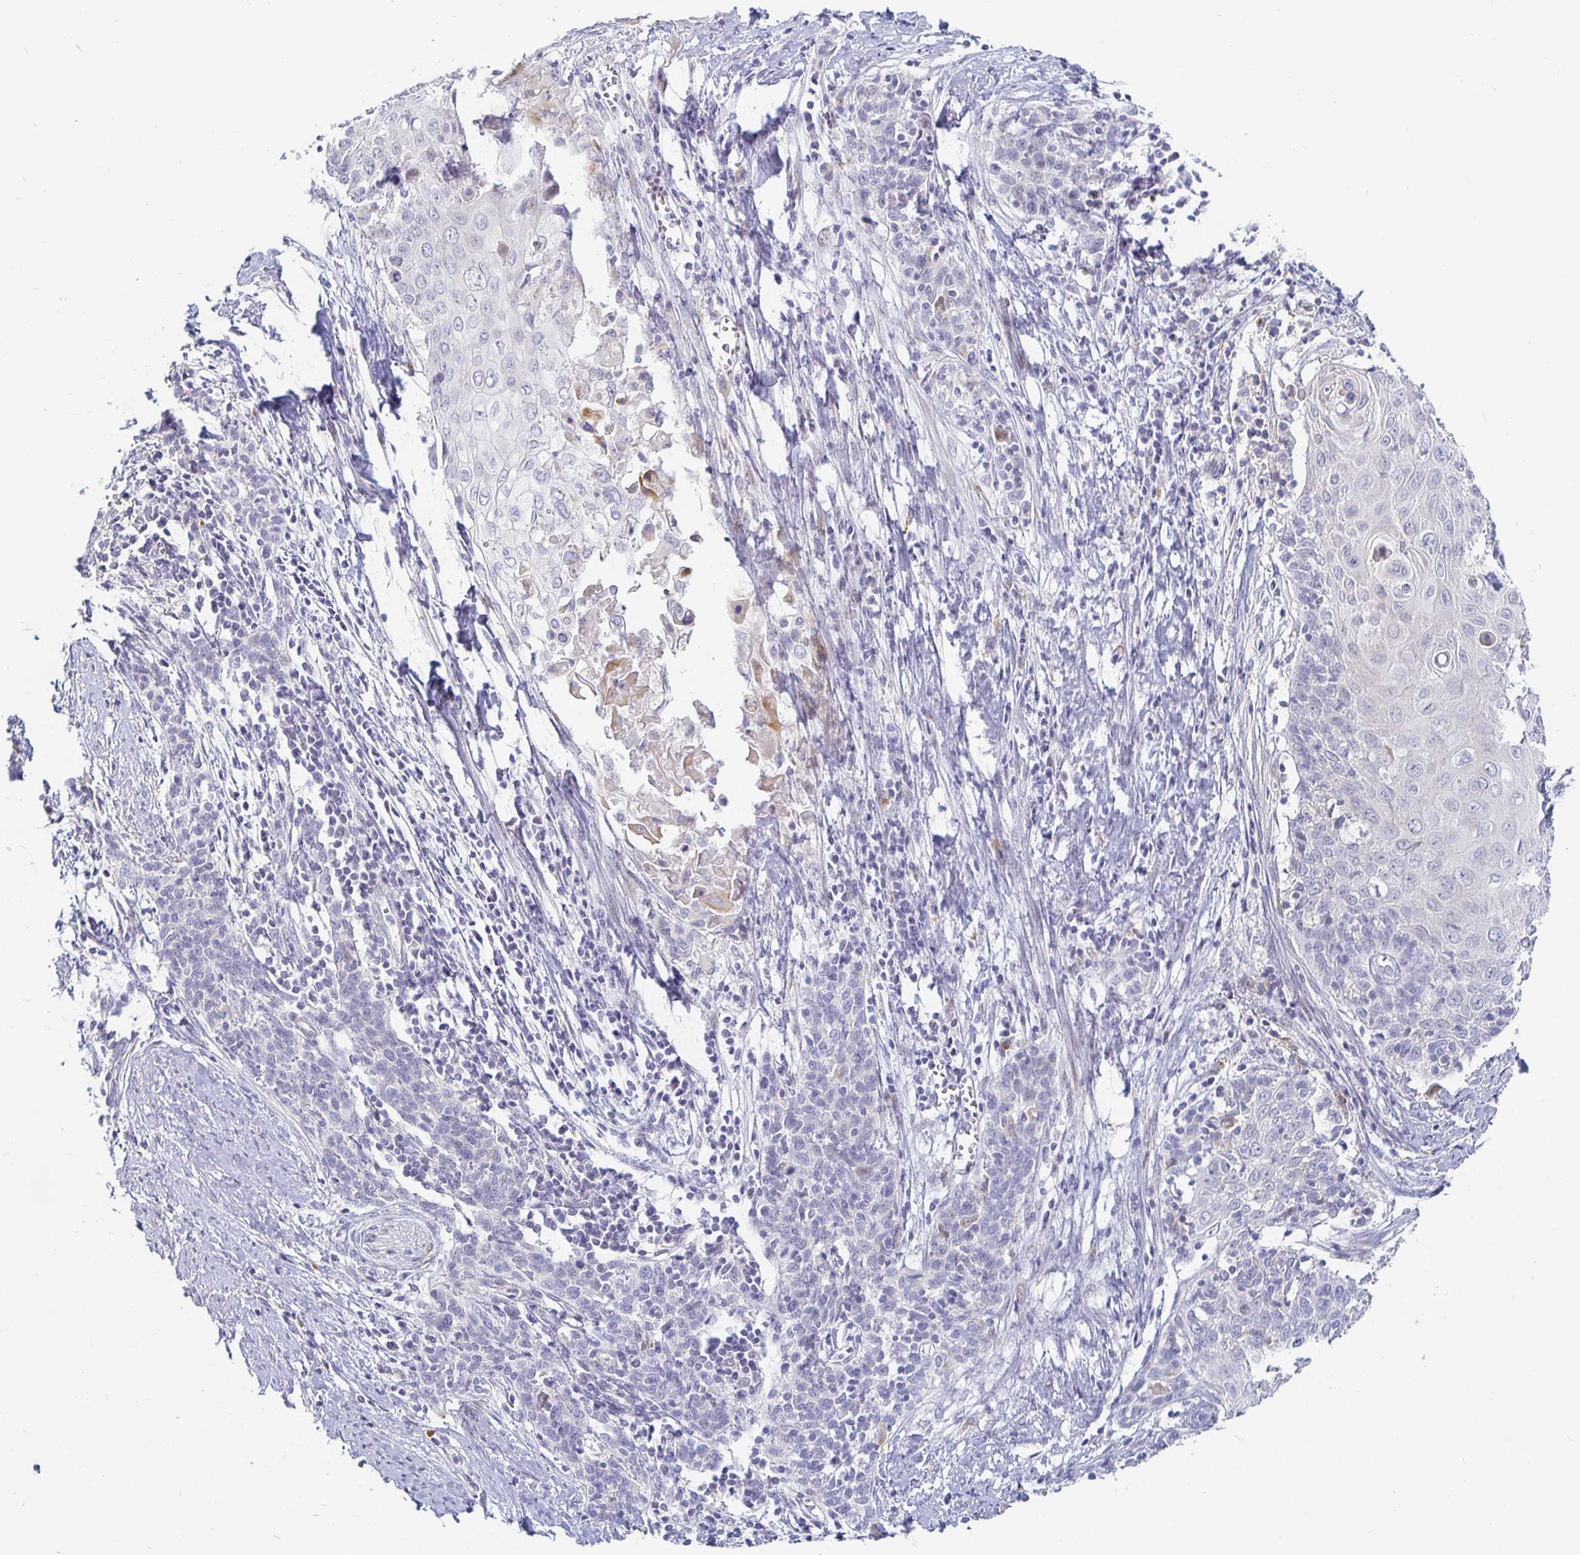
{"staining": {"intensity": "weak", "quantity": "<25%", "location": "cytoplasmic/membranous"}, "tissue": "cervical cancer", "cell_type": "Tumor cells", "image_type": "cancer", "snomed": [{"axis": "morphology", "description": "Squamous cell carcinoma, NOS"}, {"axis": "topography", "description": "Cervix"}], "caption": "Immunohistochemistry of cervical cancer demonstrates no expression in tumor cells.", "gene": "S100G", "patient": {"sex": "female", "age": 39}}